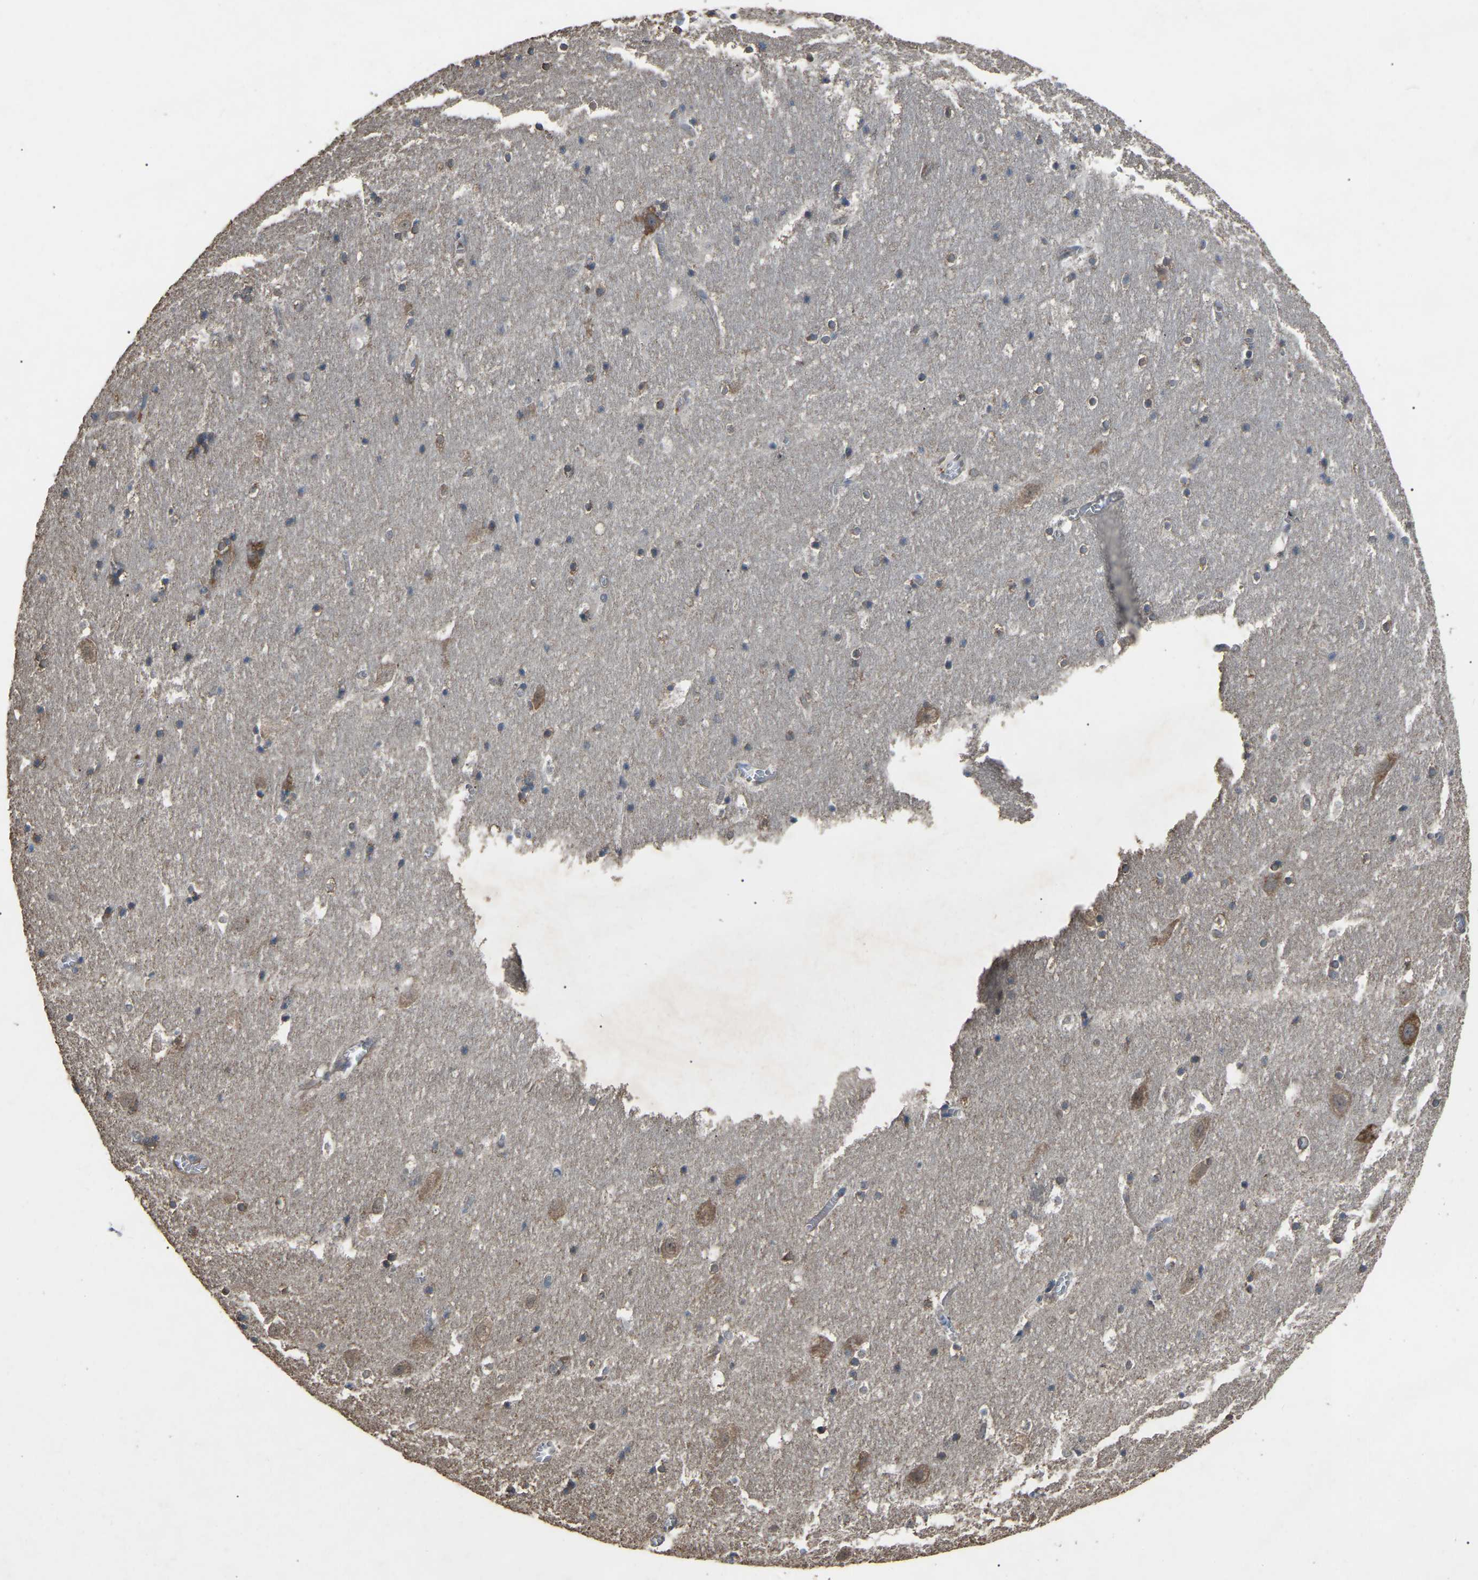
{"staining": {"intensity": "moderate", "quantity": "25%-75%", "location": "cytoplasmic/membranous"}, "tissue": "hippocampus", "cell_type": "Glial cells", "image_type": "normal", "snomed": [{"axis": "morphology", "description": "Normal tissue, NOS"}, {"axis": "topography", "description": "Hippocampus"}], "caption": "This histopathology image exhibits IHC staining of normal human hippocampus, with medium moderate cytoplasmic/membranous positivity in approximately 25%-75% of glial cells.", "gene": "AIMP1", "patient": {"sex": "male", "age": 45}}